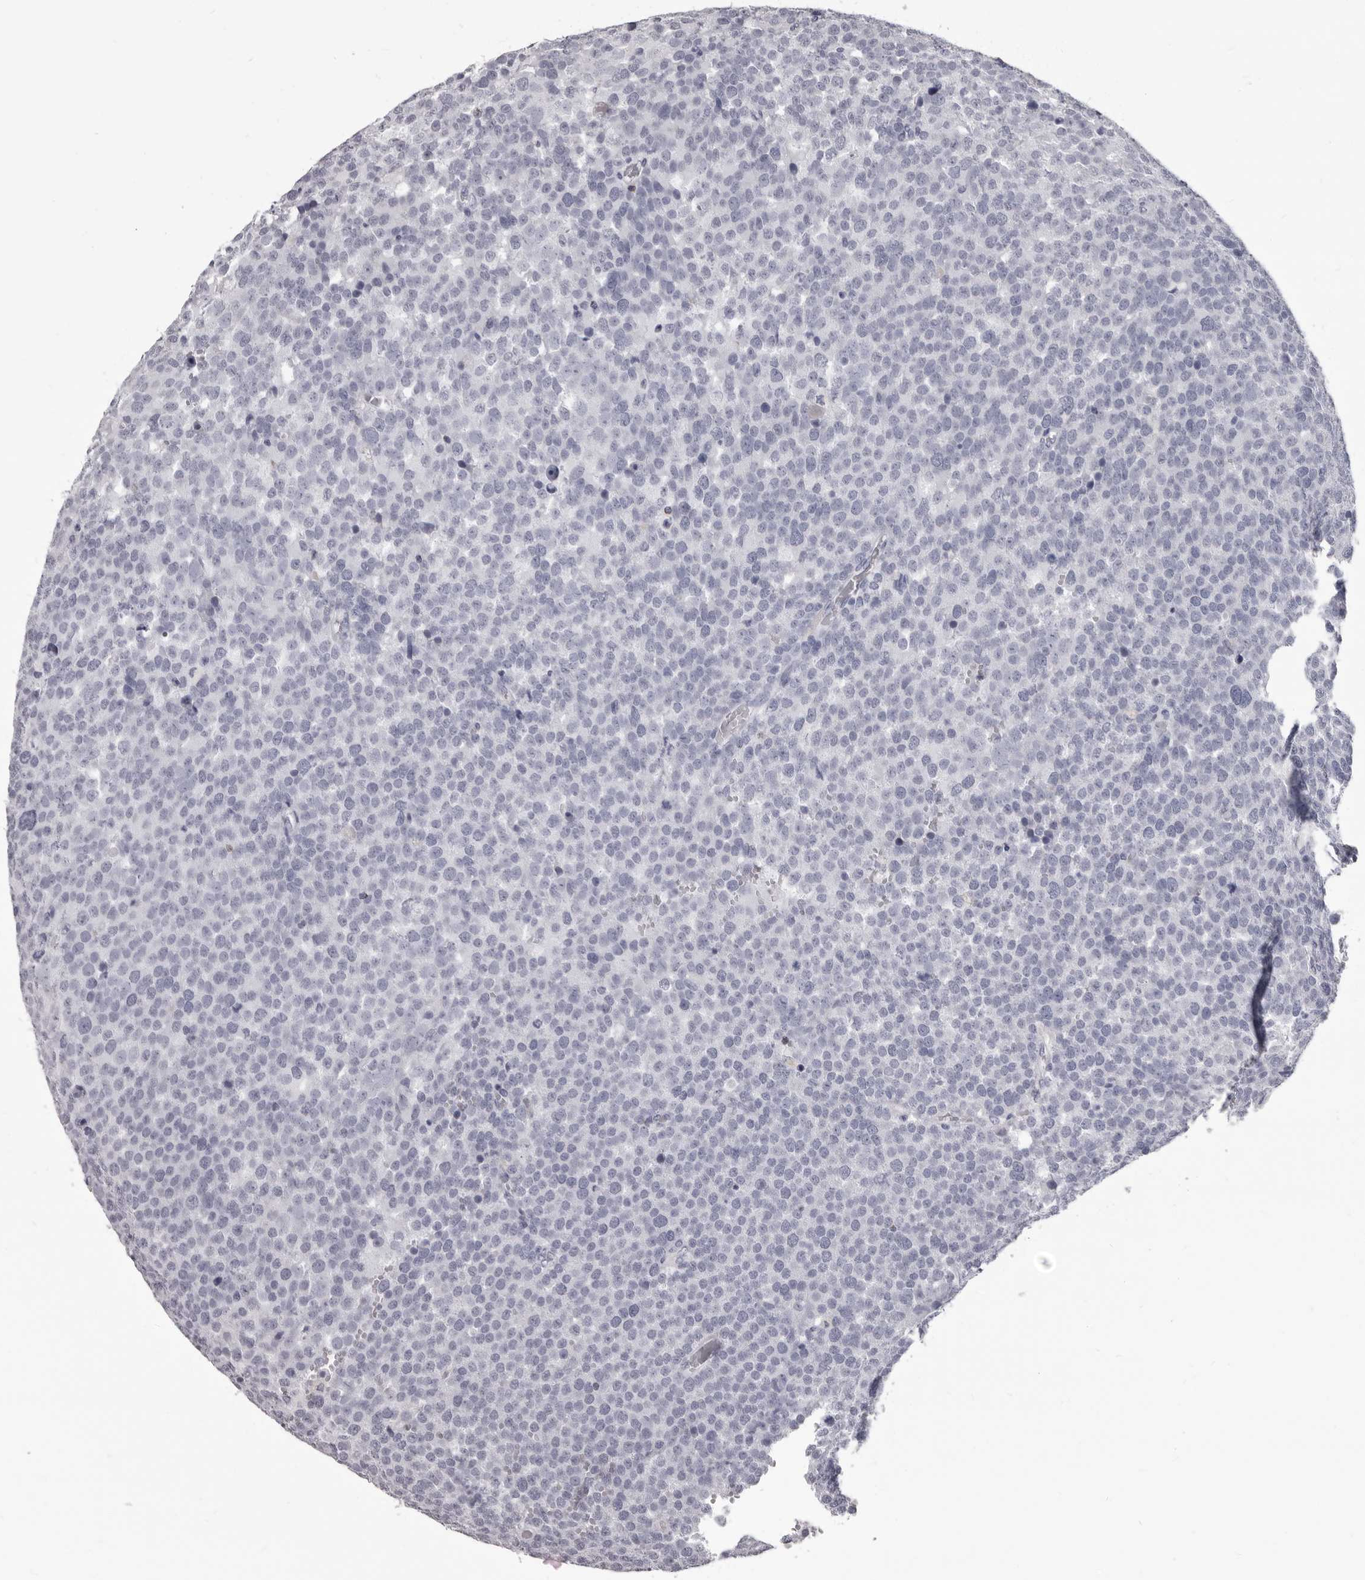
{"staining": {"intensity": "negative", "quantity": "none", "location": "none"}, "tissue": "testis cancer", "cell_type": "Tumor cells", "image_type": "cancer", "snomed": [{"axis": "morphology", "description": "Seminoma, NOS"}, {"axis": "topography", "description": "Testis"}], "caption": "DAB immunohistochemical staining of human testis seminoma reveals no significant positivity in tumor cells.", "gene": "GZMH", "patient": {"sex": "male", "age": 71}}